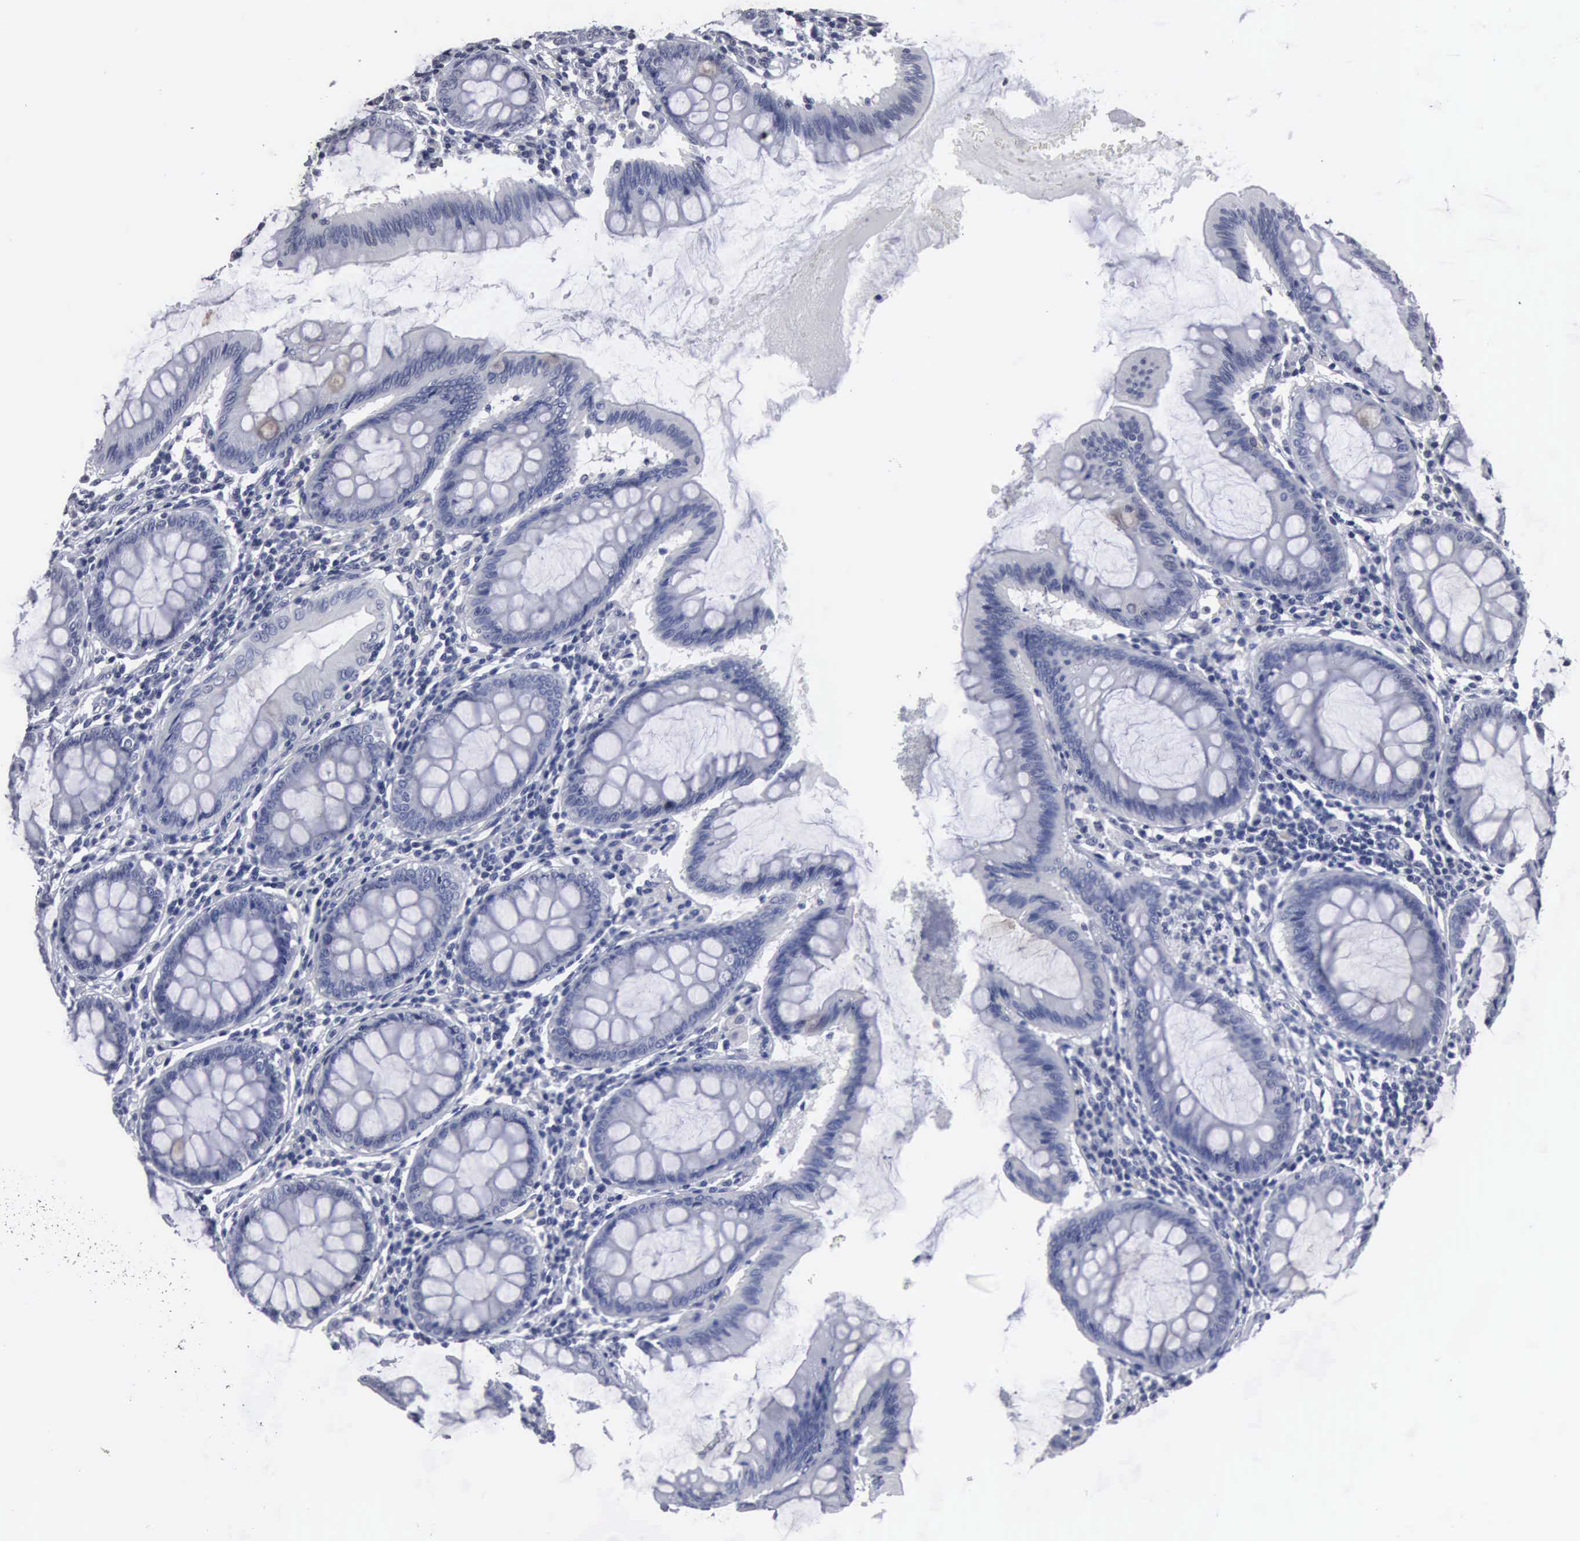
{"staining": {"intensity": "negative", "quantity": "none", "location": "none"}, "tissue": "colon", "cell_type": "Endothelial cells", "image_type": "normal", "snomed": [{"axis": "morphology", "description": "Normal tissue, NOS"}, {"axis": "topography", "description": "Colon"}], "caption": "Immunohistochemistry histopathology image of normal human colon stained for a protein (brown), which shows no expression in endothelial cells.", "gene": "UPB1", "patient": {"sex": "male", "age": 62}}